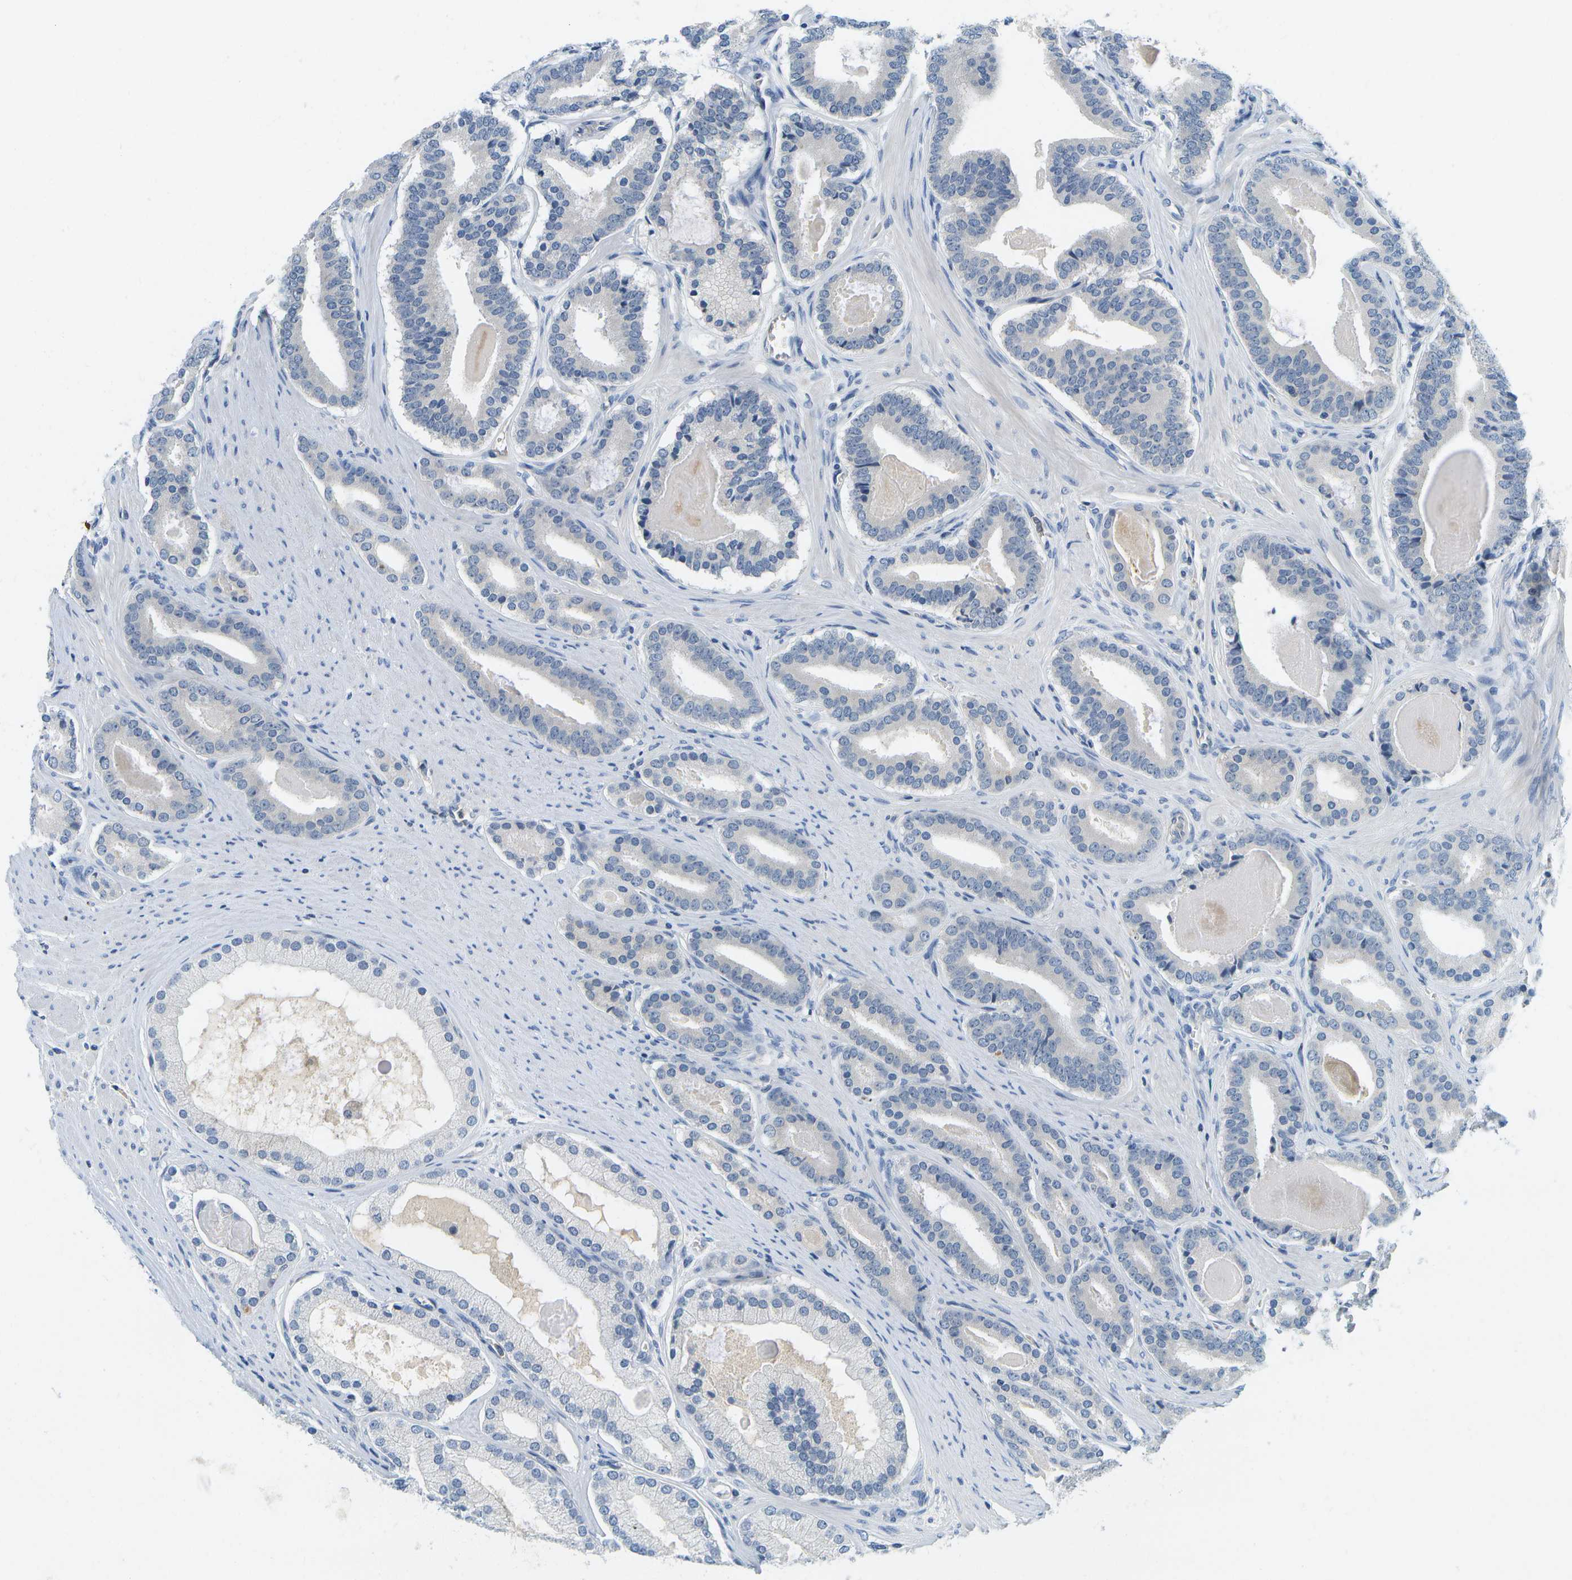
{"staining": {"intensity": "negative", "quantity": "none", "location": "none"}, "tissue": "prostate cancer", "cell_type": "Tumor cells", "image_type": "cancer", "snomed": [{"axis": "morphology", "description": "Adenocarcinoma, High grade"}, {"axis": "topography", "description": "Prostate"}], "caption": "Immunohistochemistry of human adenocarcinoma (high-grade) (prostate) reveals no positivity in tumor cells.", "gene": "RASGRP2", "patient": {"sex": "male", "age": 60}}